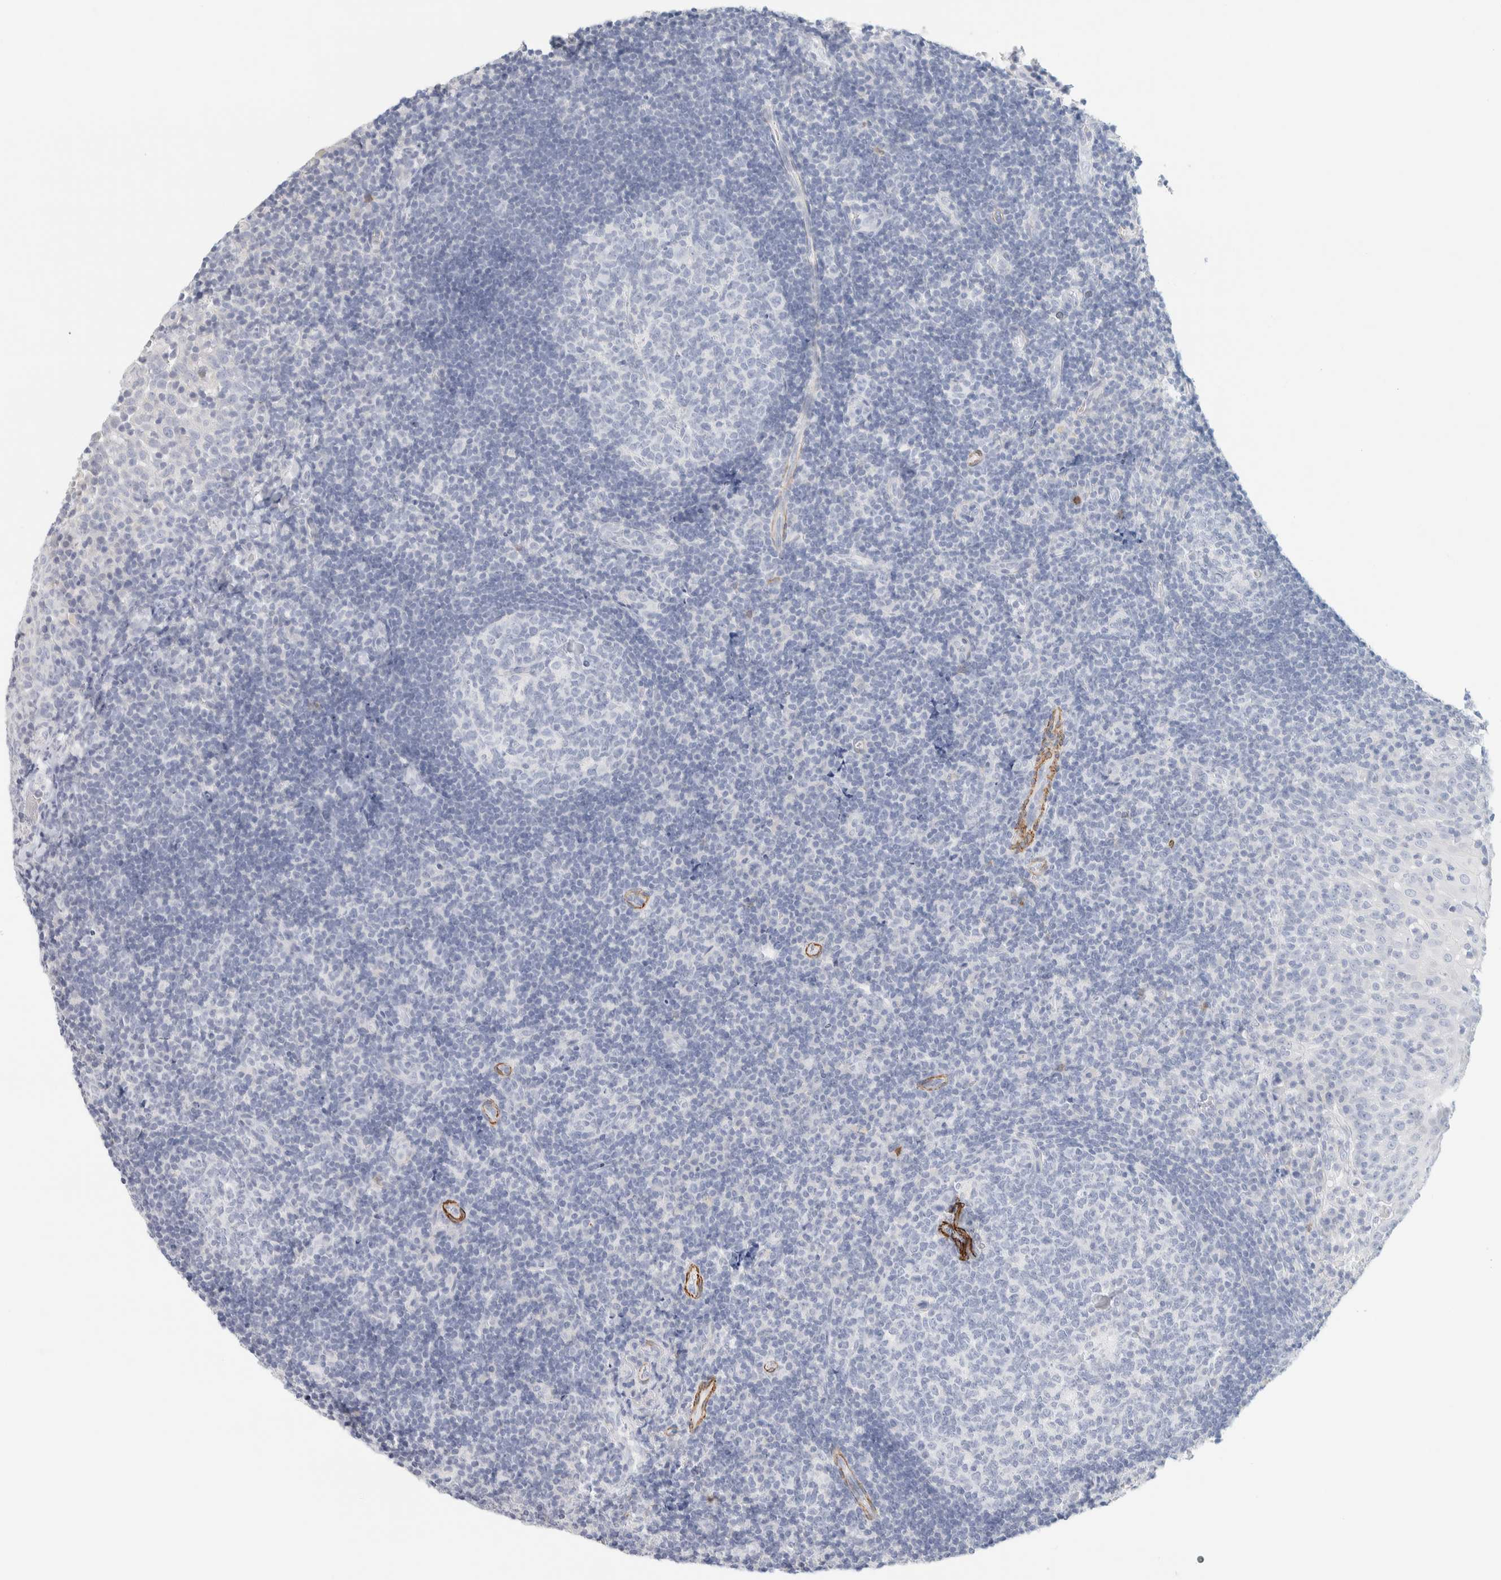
{"staining": {"intensity": "negative", "quantity": "none", "location": "none"}, "tissue": "tonsil", "cell_type": "Germinal center cells", "image_type": "normal", "snomed": [{"axis": "morphology", "description": "Normal tissue, NOS"}, {"axis": "topography", "description": "Tonsil"}], "caption": "An IHC image of benign tonsil is shown. There is no staining in germinal center cells of tonsil. (DAB (3,3'-diaminobenzidine) immunohistochemistry visualized using brightfield microscopy, high magnification).", "gene": "AFMID", "patient": {"sex": "female", "age": 40}}